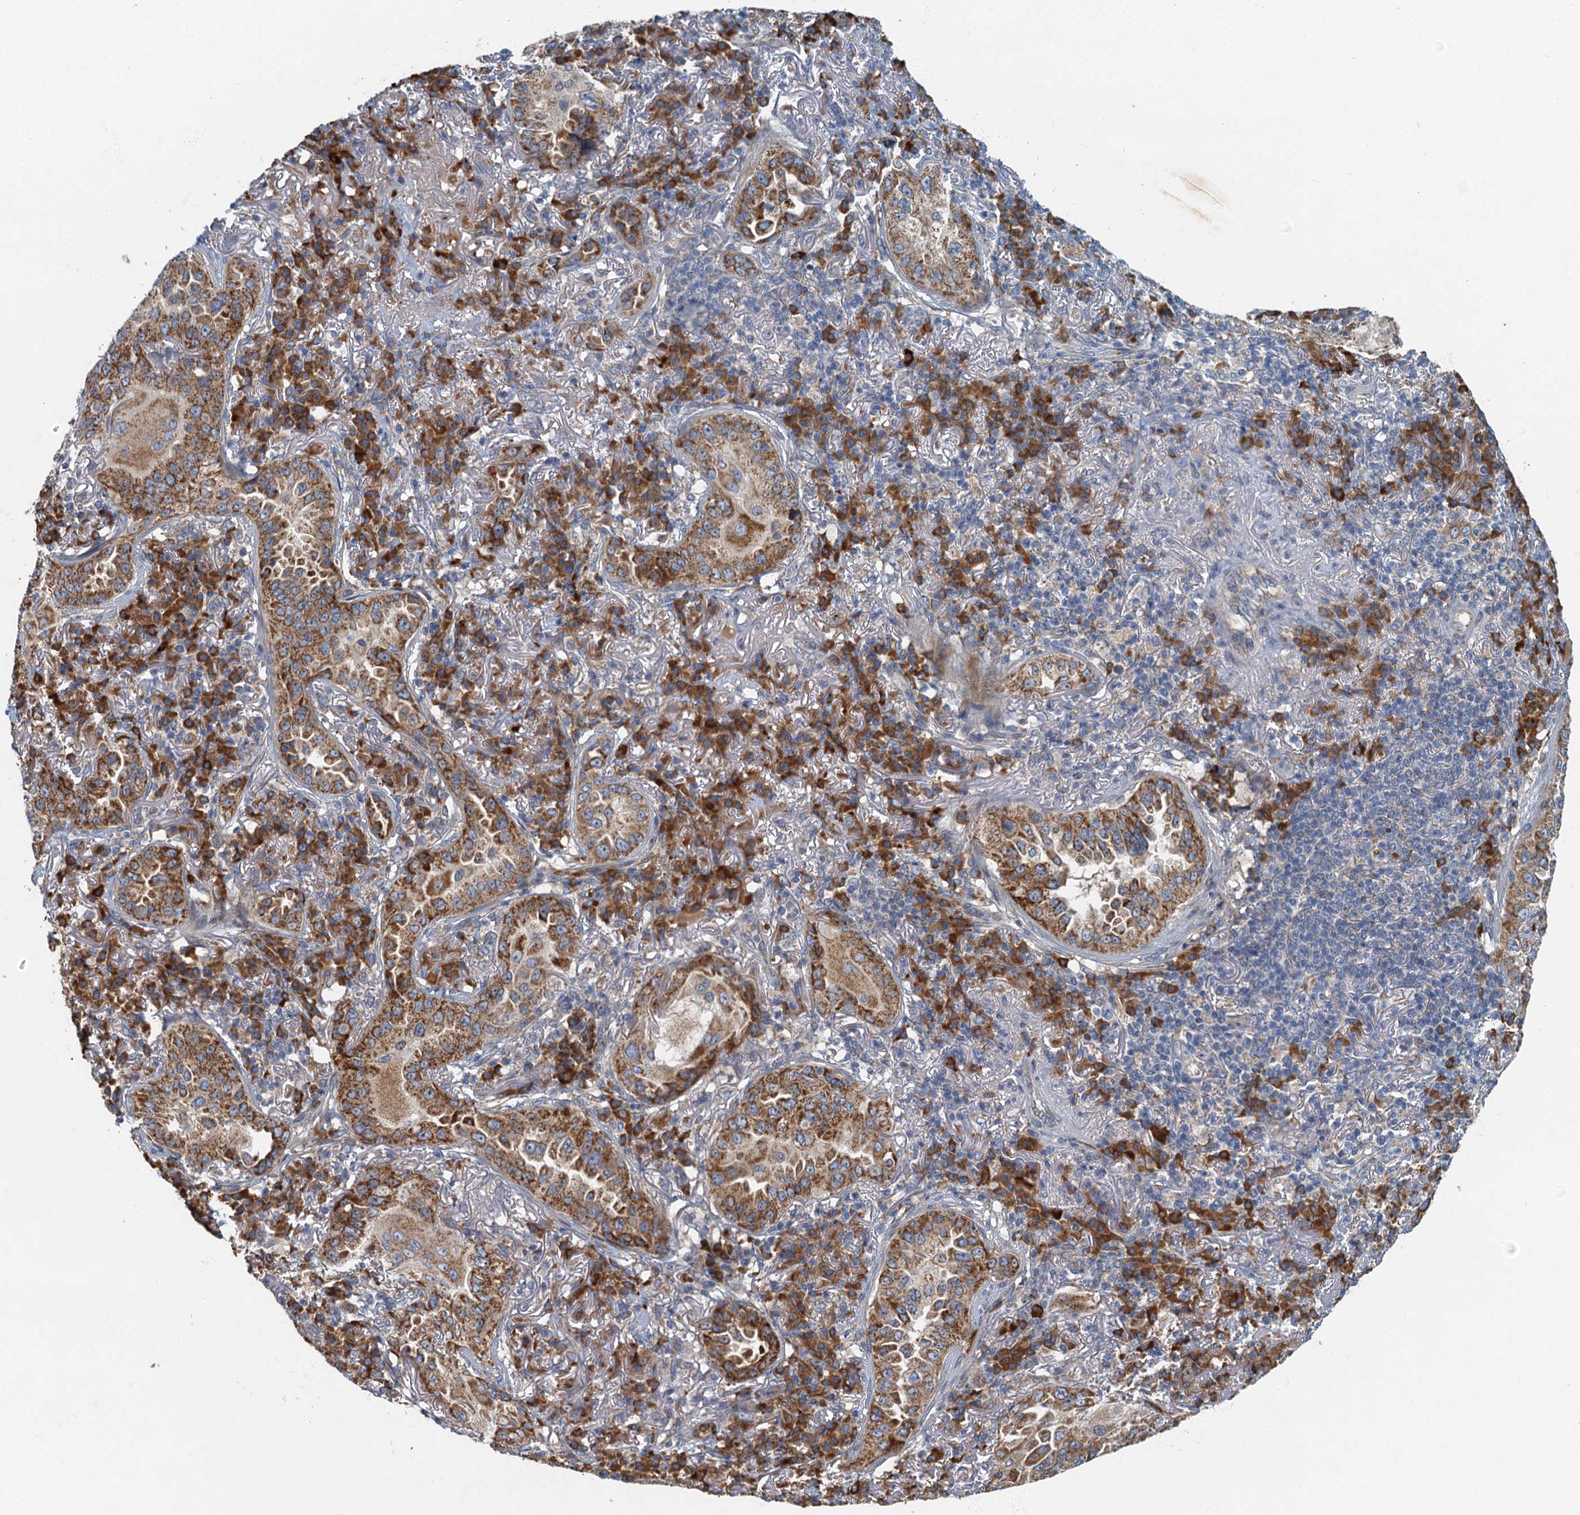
{"staining": {"intensity": "strong", "quantity": ">75%", "location": "cytoplasmic/membranous"}, "tissue": "lung cancer", "cell_type": "Tumor cells", "image_type": "cancer", "snomed": [{"axis": "morphology", "description": "Adenocarcinoma, NOS"}, {"axis": "topography", "description": "Lung"}], "caption": "Immunohistochemistry of lung adenocarcinoma reveals high levels of strong cytoplasmic/membranous expression in about >75% of tumor cells.", "gene": "SPDYC", "patient": {"sex": "female", "age": 69}}